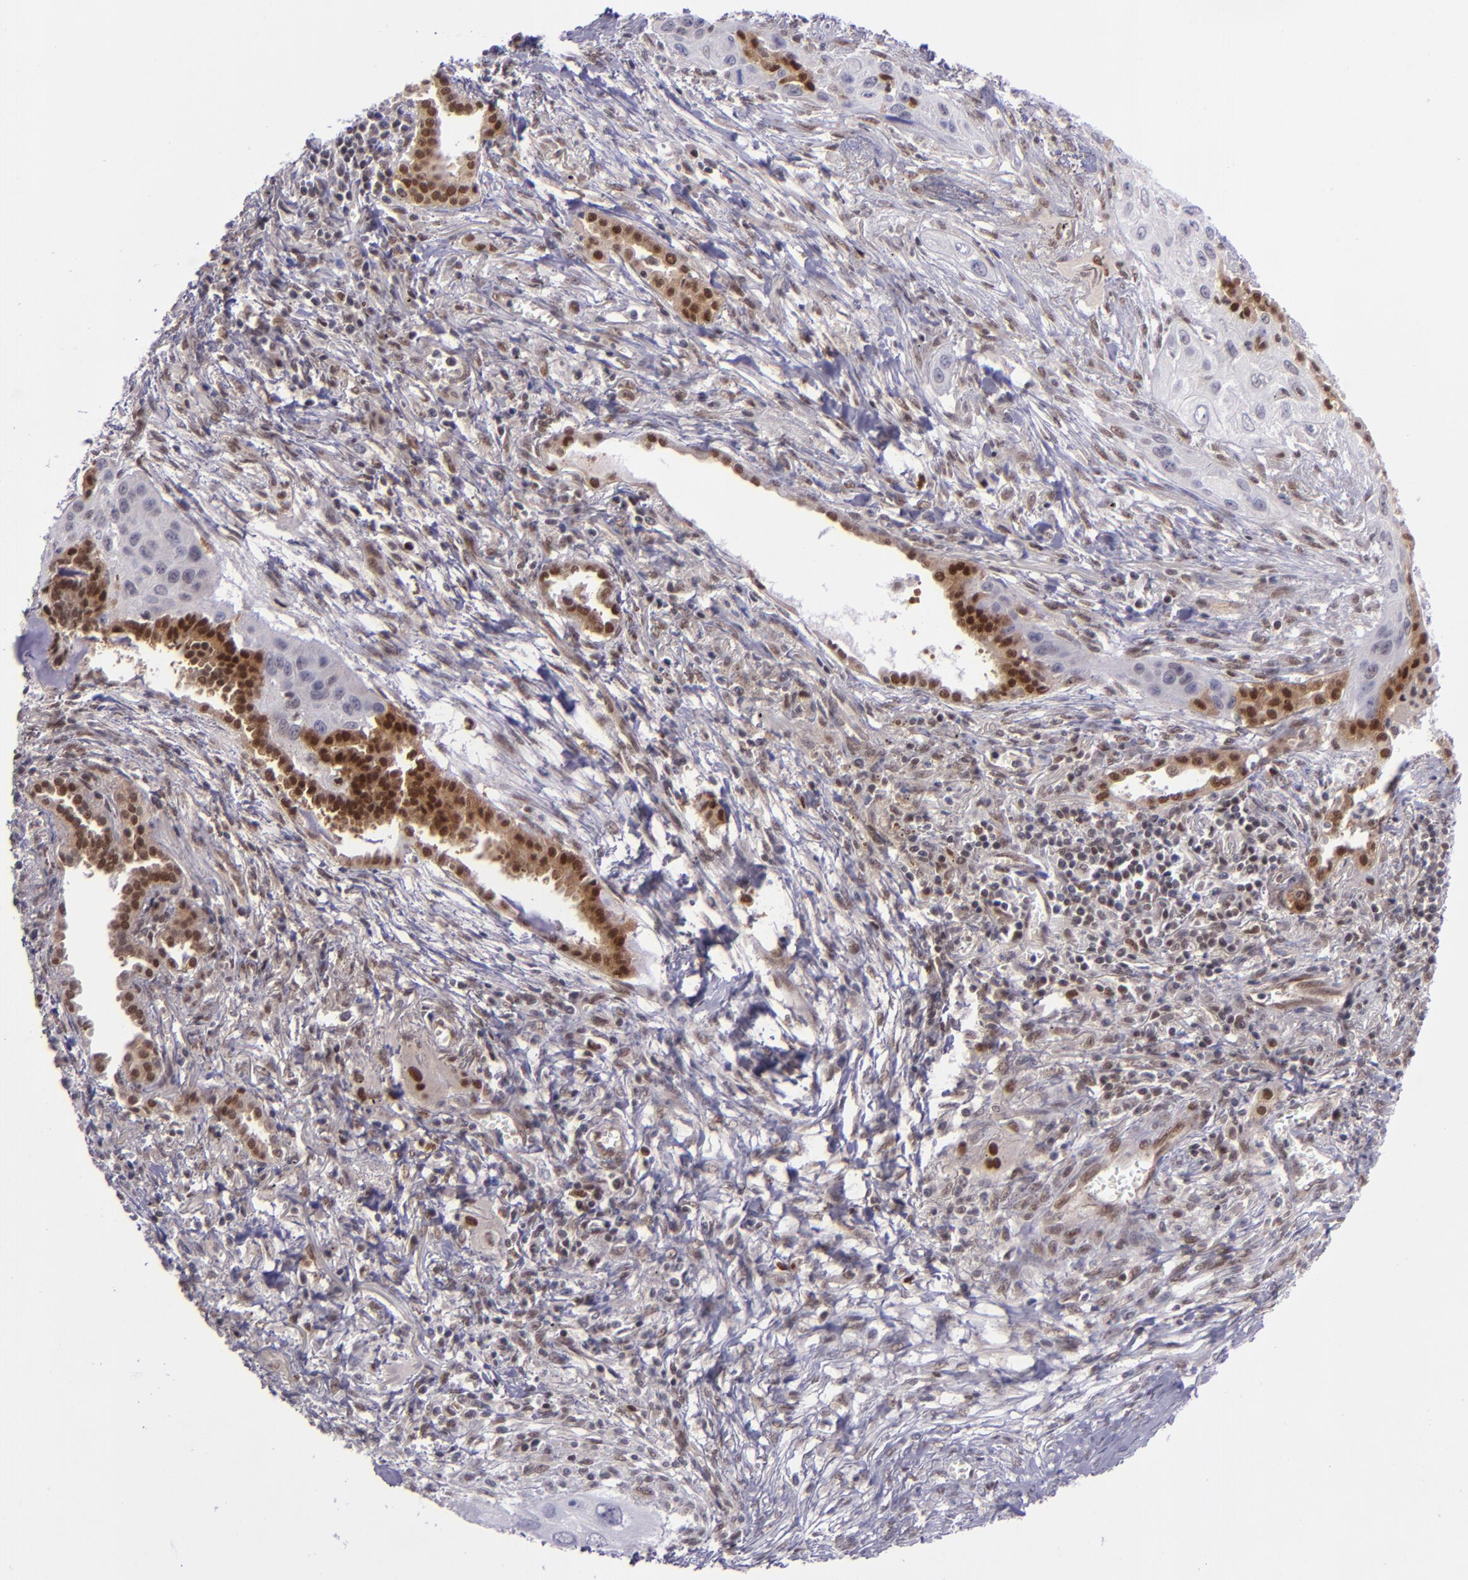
{"staining": {"intensity": "moderate", "quantity": ">75%", "location": "cytoplasmic/membranous,nuclear"}, "tissue": "lung cancer", "cell_type": "Tumor cells", "image_type": "cancer", "snomed": [{"axis": "morphology", "description": "Squamous cell carcinoma, NOS"}, {"axis": "topography", "description": "Lung"}], "caption": "Immunohistochemical staining of human lung cancer (squamous cell carcinoma) displays moderate cytoplasmic/membranous and nuclear protein expression in about >75% of tumor cells. (Brightfield microscopy of DAB IHC at high magnification).", "gene": "BAG1", "patient": {"sex": "male", "age": 71}}